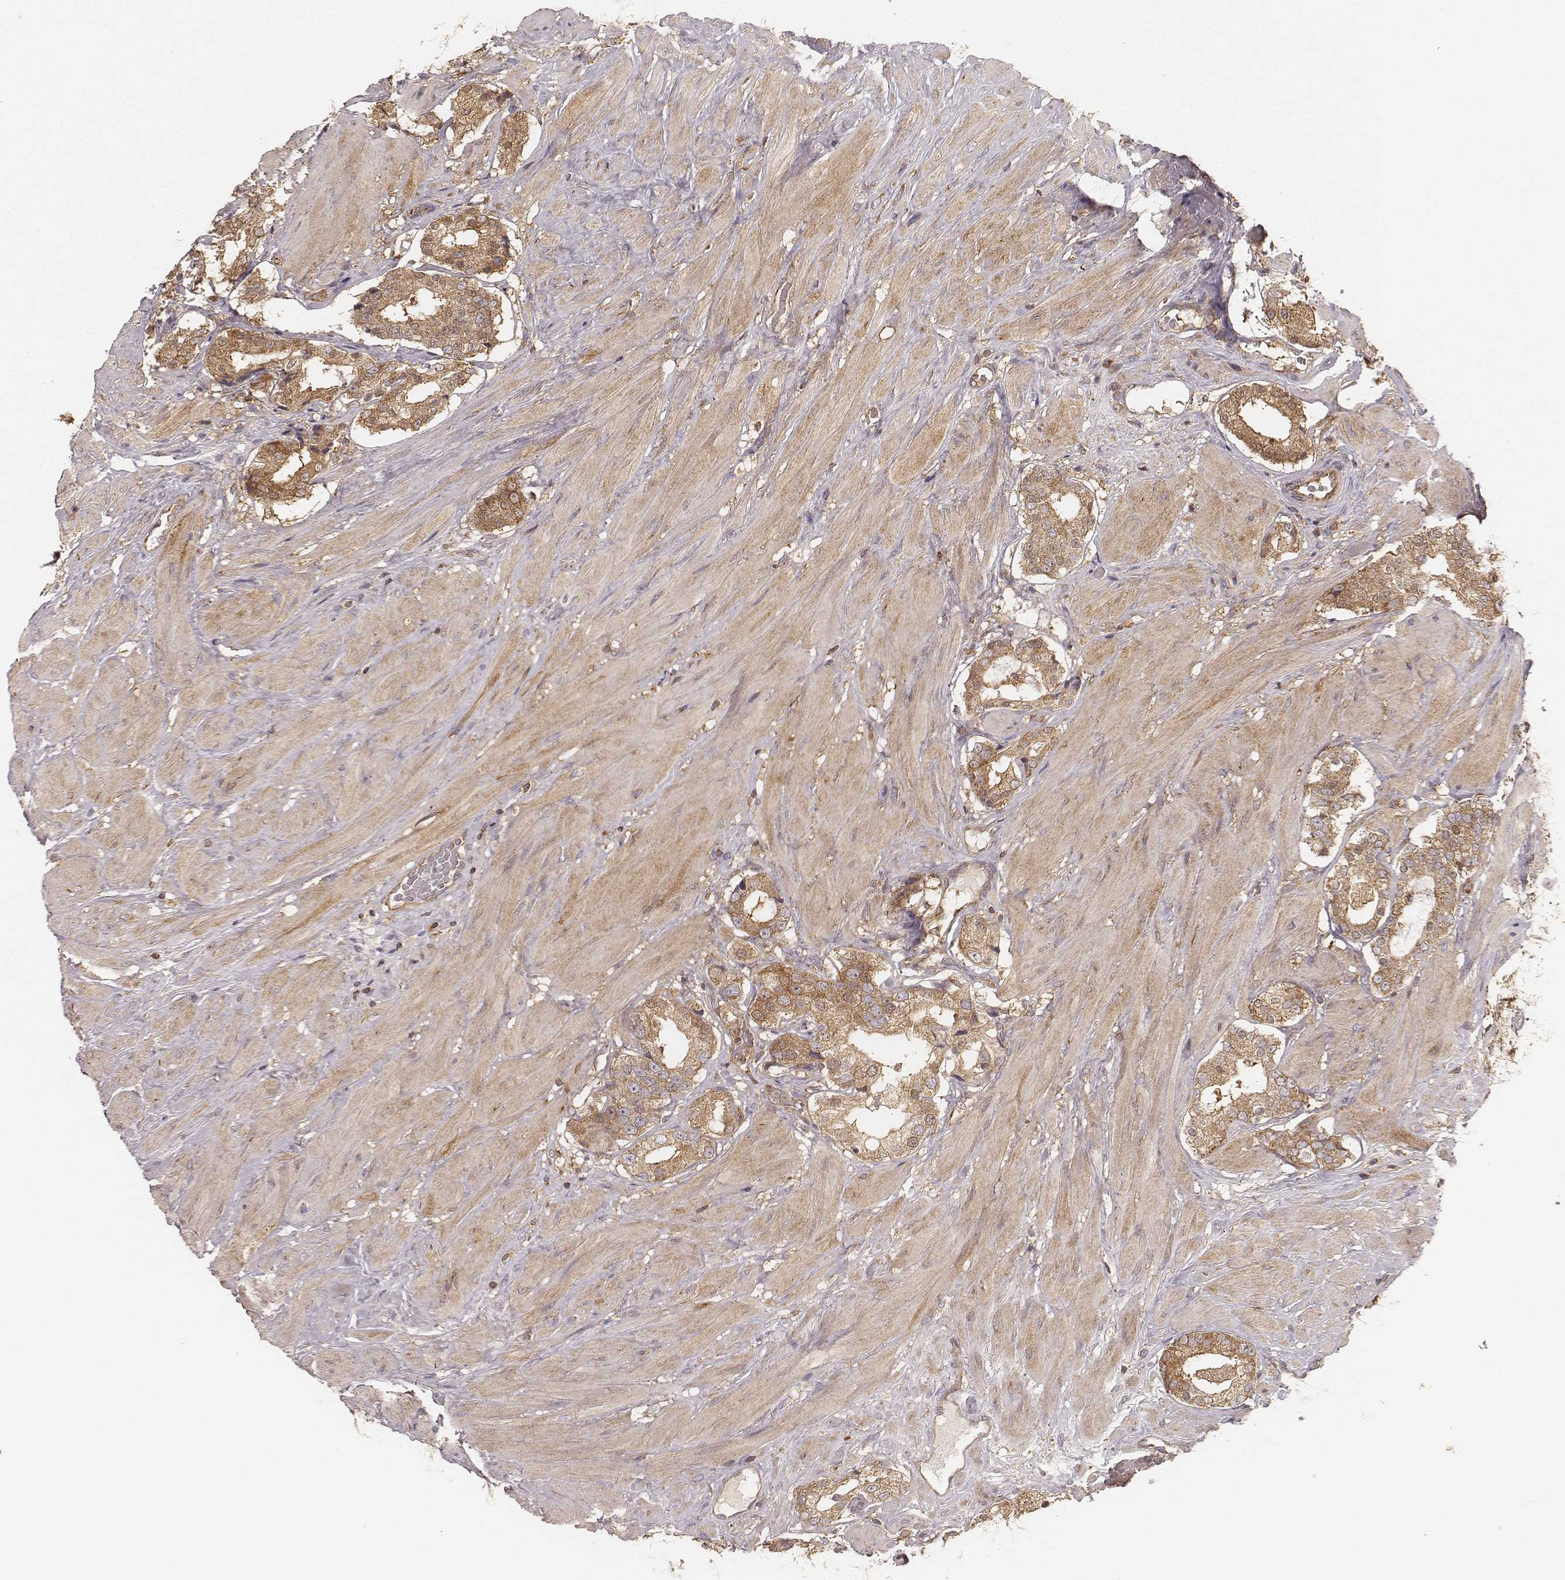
{"staining": {"intensity": "moderate", "quantity": ">75%", "location": "cytoplasmic/membranous"}, "tissue": "prostate cancer", "cell_type": "Tumor cells", "image_type": "cancer", "snomed": [{"axis": "morphology", "description": "Adenocarcinoma, Low grade"}, {"axis": "topography", "description": "Prostate"}], "caption": "Prostate cancer (adenocarcinoma (low-grade)) stained for a protein (brown) displays moderate cytoplasmic/membranous positive expression in about >75% of tumor cells.", "gene": "CARS1", "patient": {"sex": "male", "age": 60}}